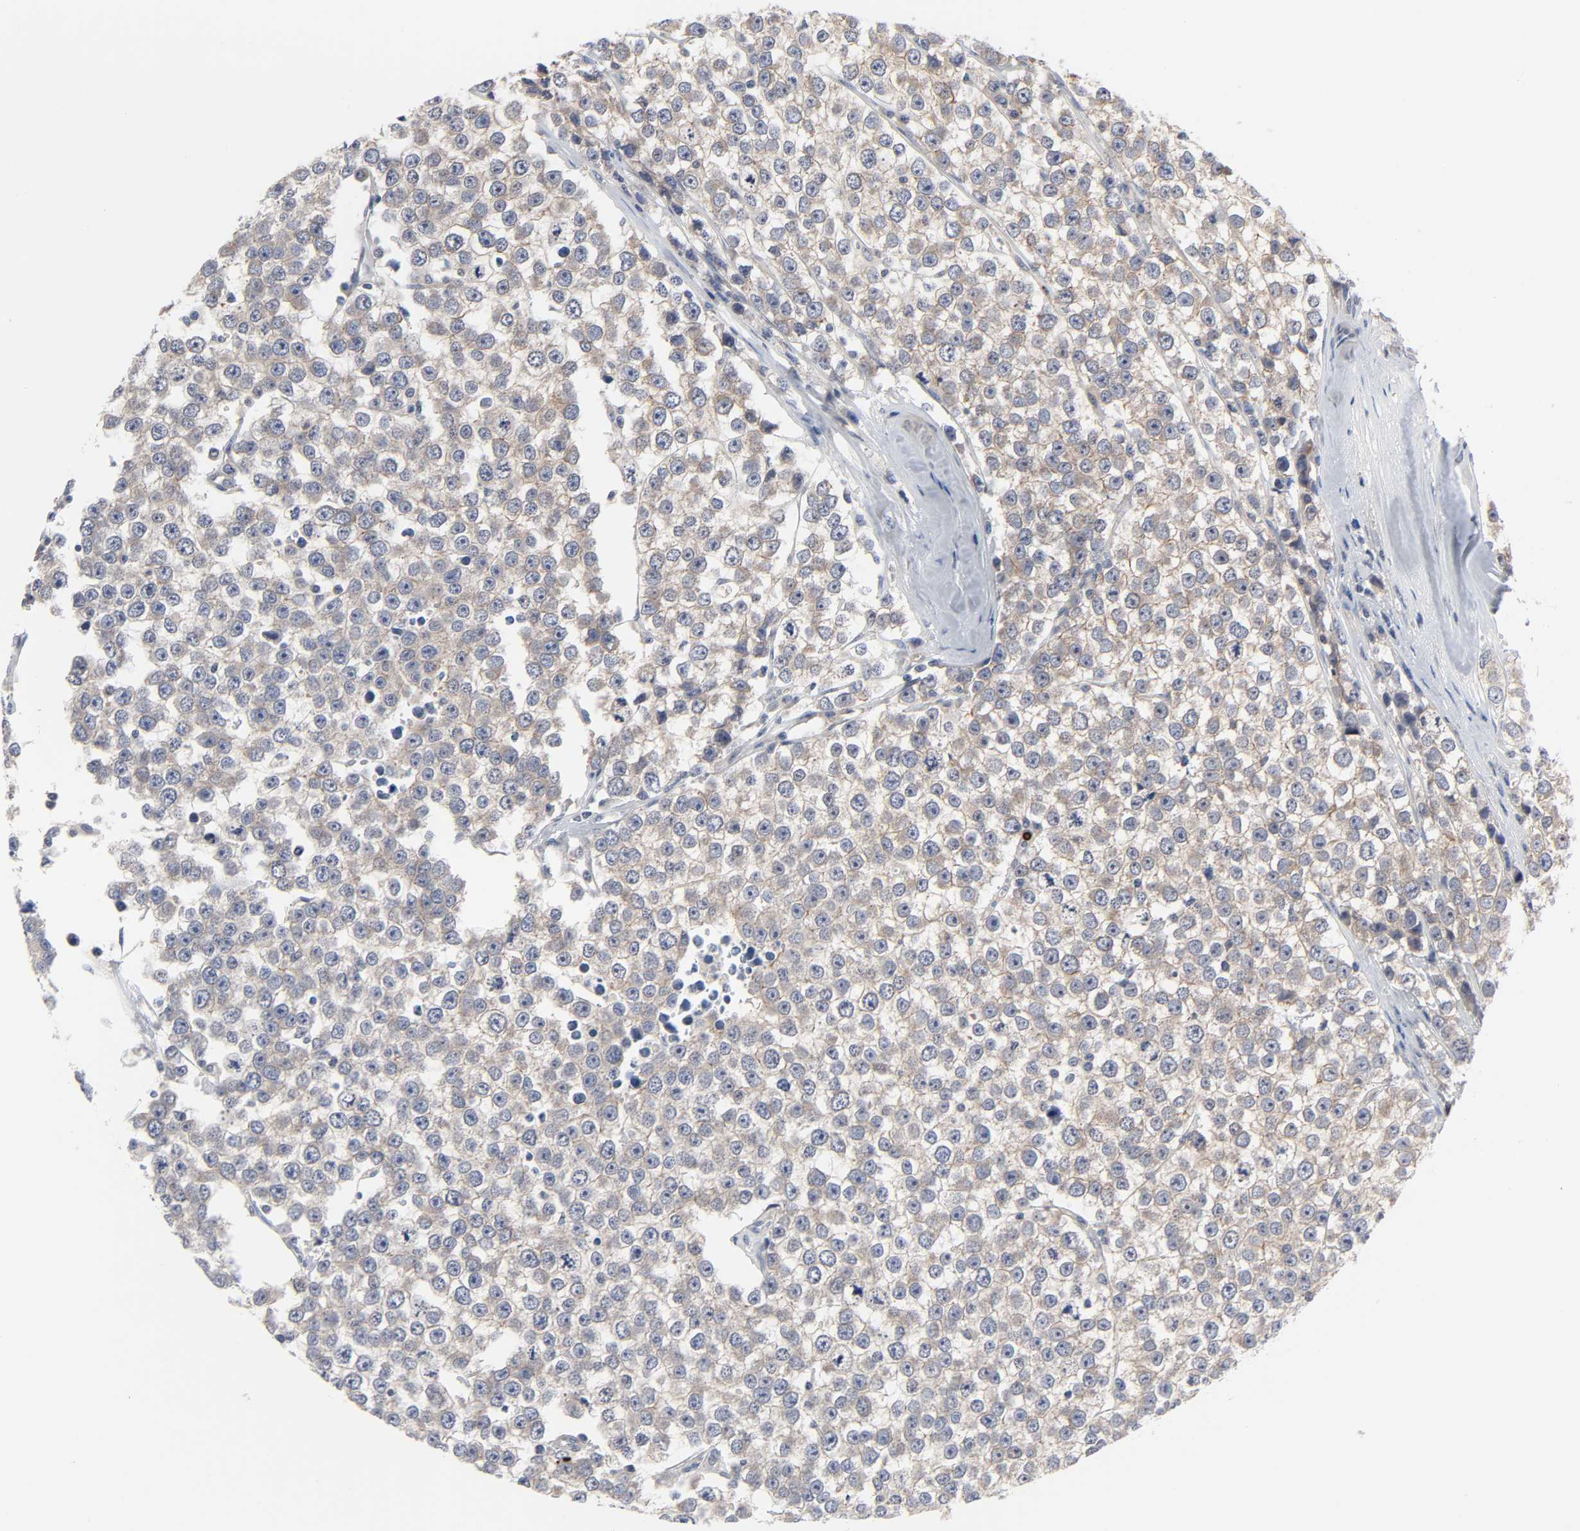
{"staining": {"intensity": "weak", "quantity": ">75%", "location": "cytoplasmic/membranous"}, "tissue": "testis cancer", "cell_type": "Tumor cells", "image_type": "cancer", "snomed": [{"axis": "morphology", "description": "Seminoma, NOS"}, {"axis": "morphology", "description": "Carcinoma, Embryonal, NOS"}, {"axis": "topography", "description": "Testis"}], "caption": "The photomicrograph displays staining of testis seminoma, revealing weak cytoplasmic/membranous protein positivity (brown color) within tumor cells. (brown staining indicates protein expression, while blue staining denotes nuclei).", "gene": "DDX10", "patient": {"sex": "male", "age": 52}}